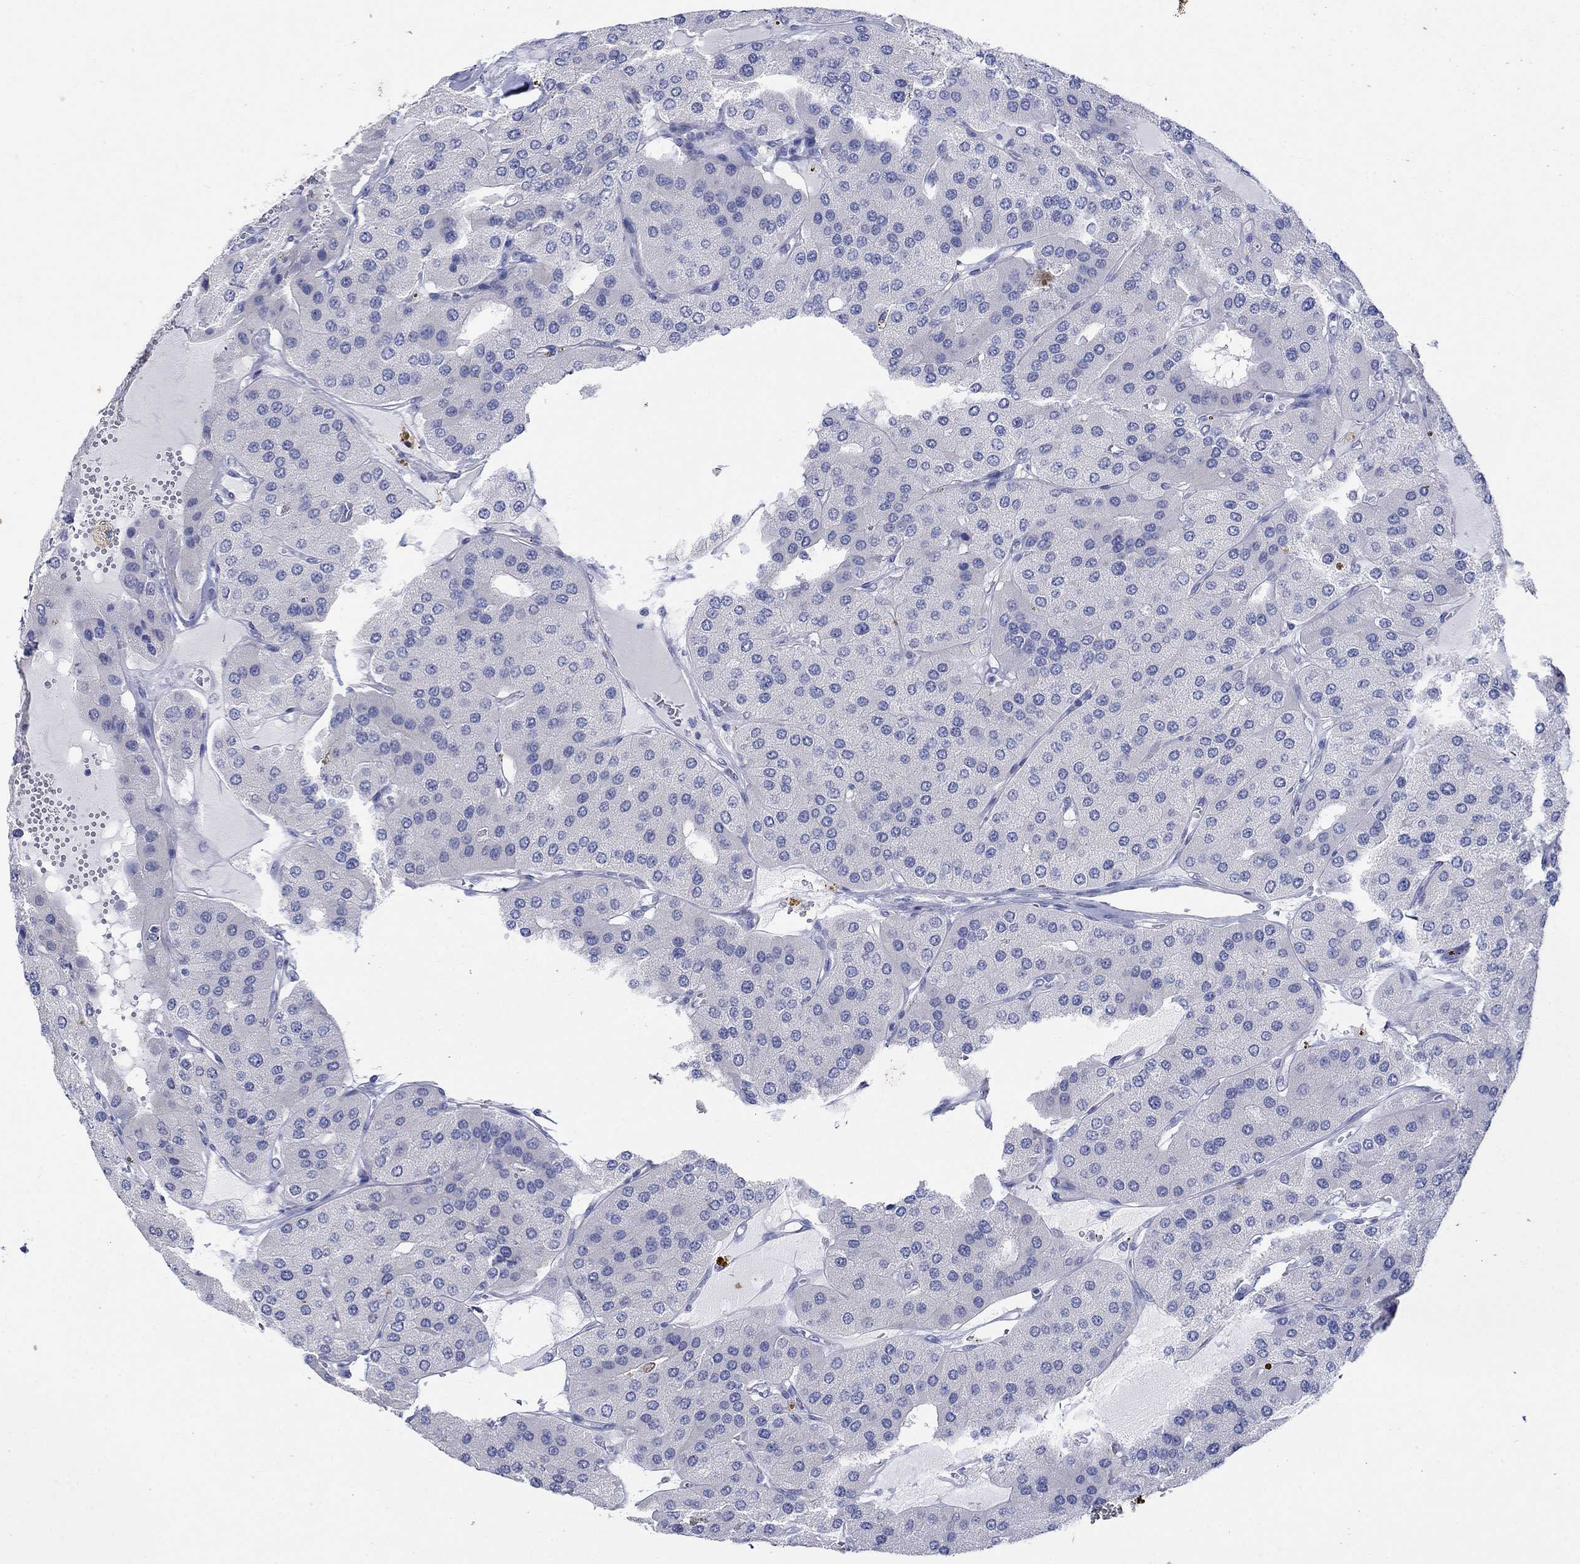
{"staining": {"intensity": "negative", "quantity": "none", "location": "none"}, "tissue": "parathyroid gland", "cell_type": "Glandular cells", "image_type": "normal", "snomed": [{"axis": "morphology", "description": "Normal tissue, NOS"}, {"axis": "morphology", "description": "Adenoma, NOS"}, {"axis": "topography", "description": "Parathyroid gland"}], "caption": "Immunohistochemistry photomicrograph of normal parathyroid gland: parathyroid gland stained with DAB demonstrates no significant protein expression in glandular cells.", "gene": "KRT222", "patient": {"sex": "female", "age": 86}}